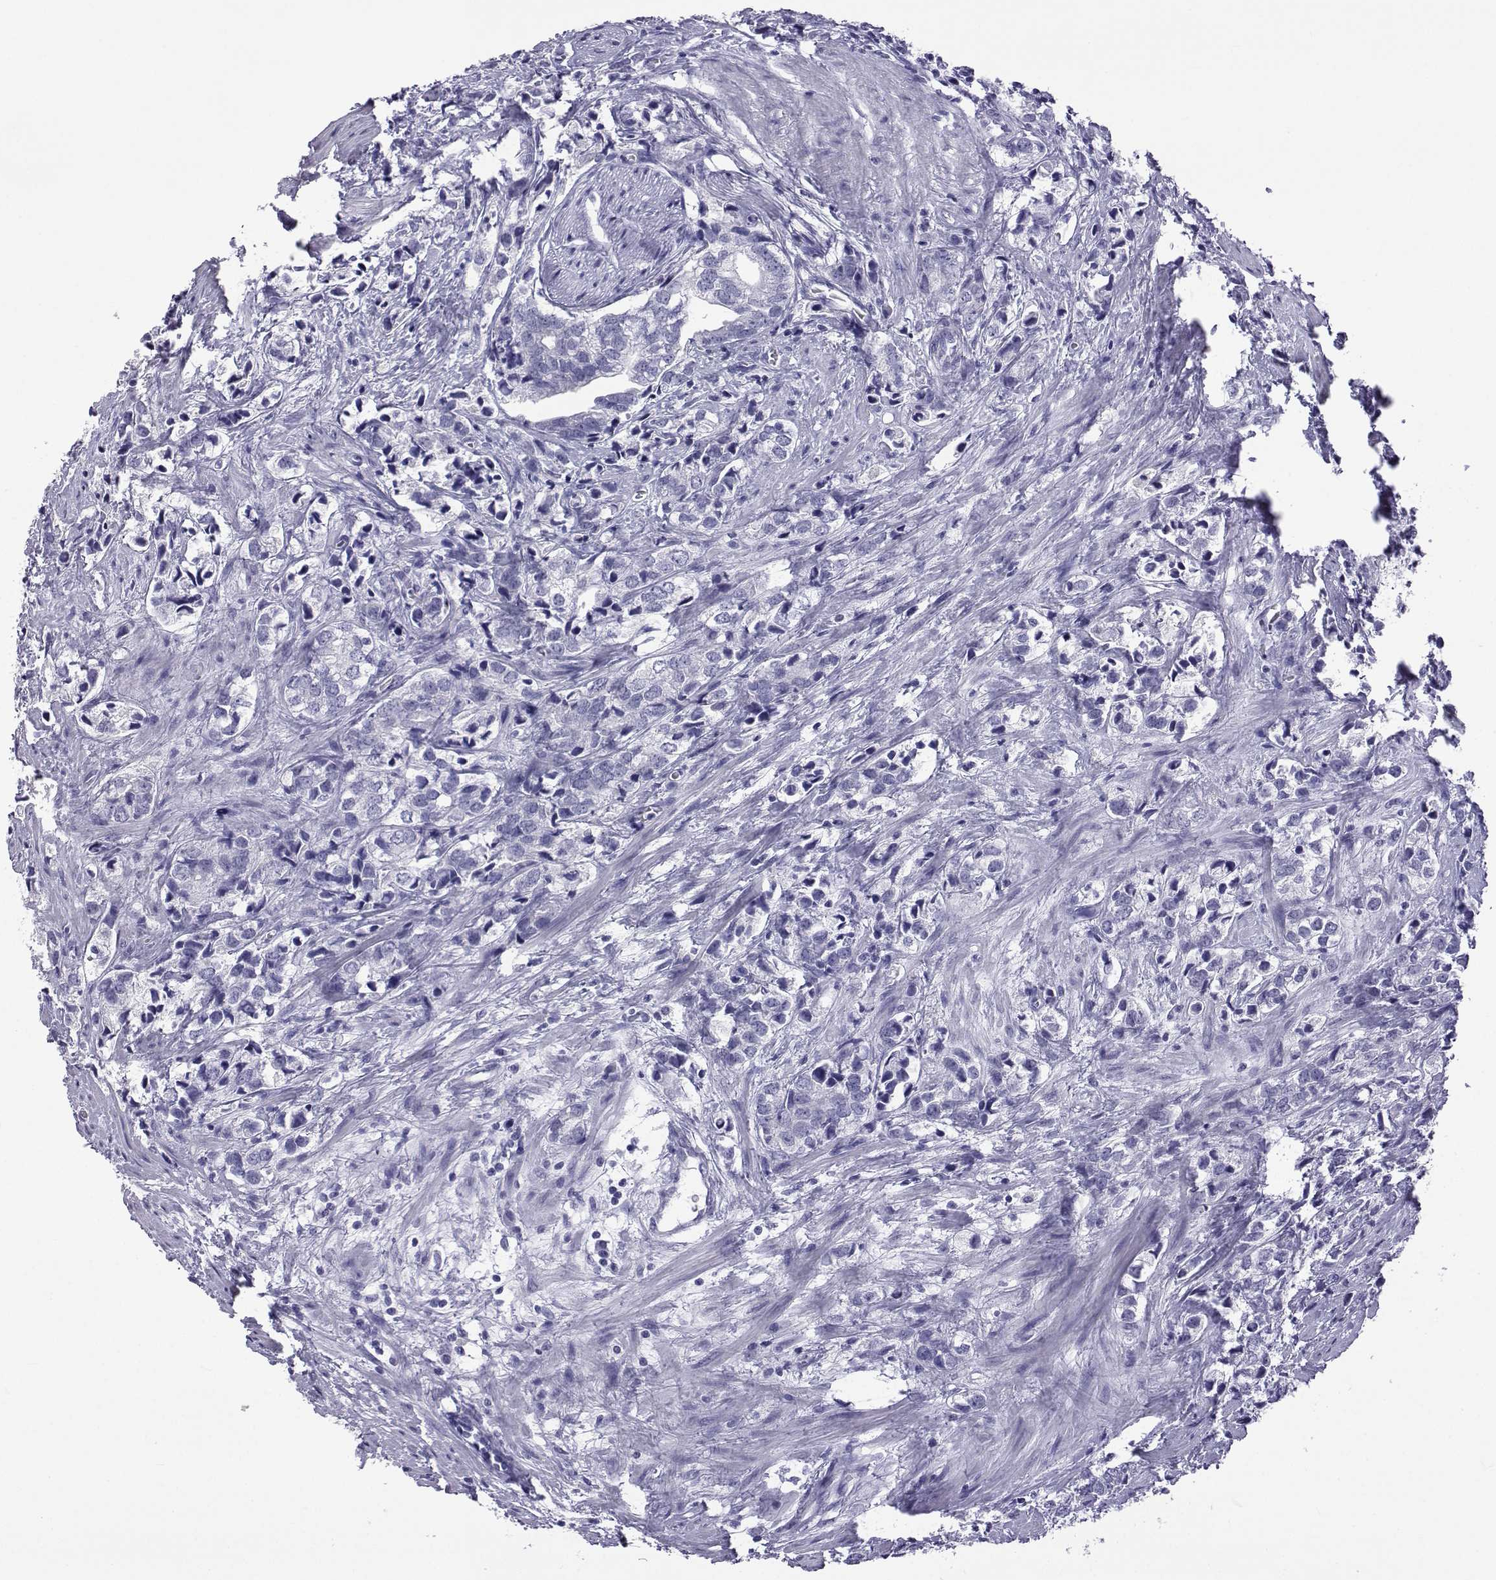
{"staining": {"intensity": "negative", "quantity": "none", "location": "none"}, "tissue": "prostate cancer", "cell_type": "Tumor cells", "image_type": "cancer", "snomed": [{"axis": "morphology", "description": "Adenocarcinoma, NOS"}, {"axis": "topography", "description": "Prostate and seminal vesicle, NOS"}], "caption": "This is a image of IHC staining of prostate adenocarcinoma, which shows no staining in tumor cells.", "gene": "ACTL7A", "patient": {"sex": "male", "age": 63}}